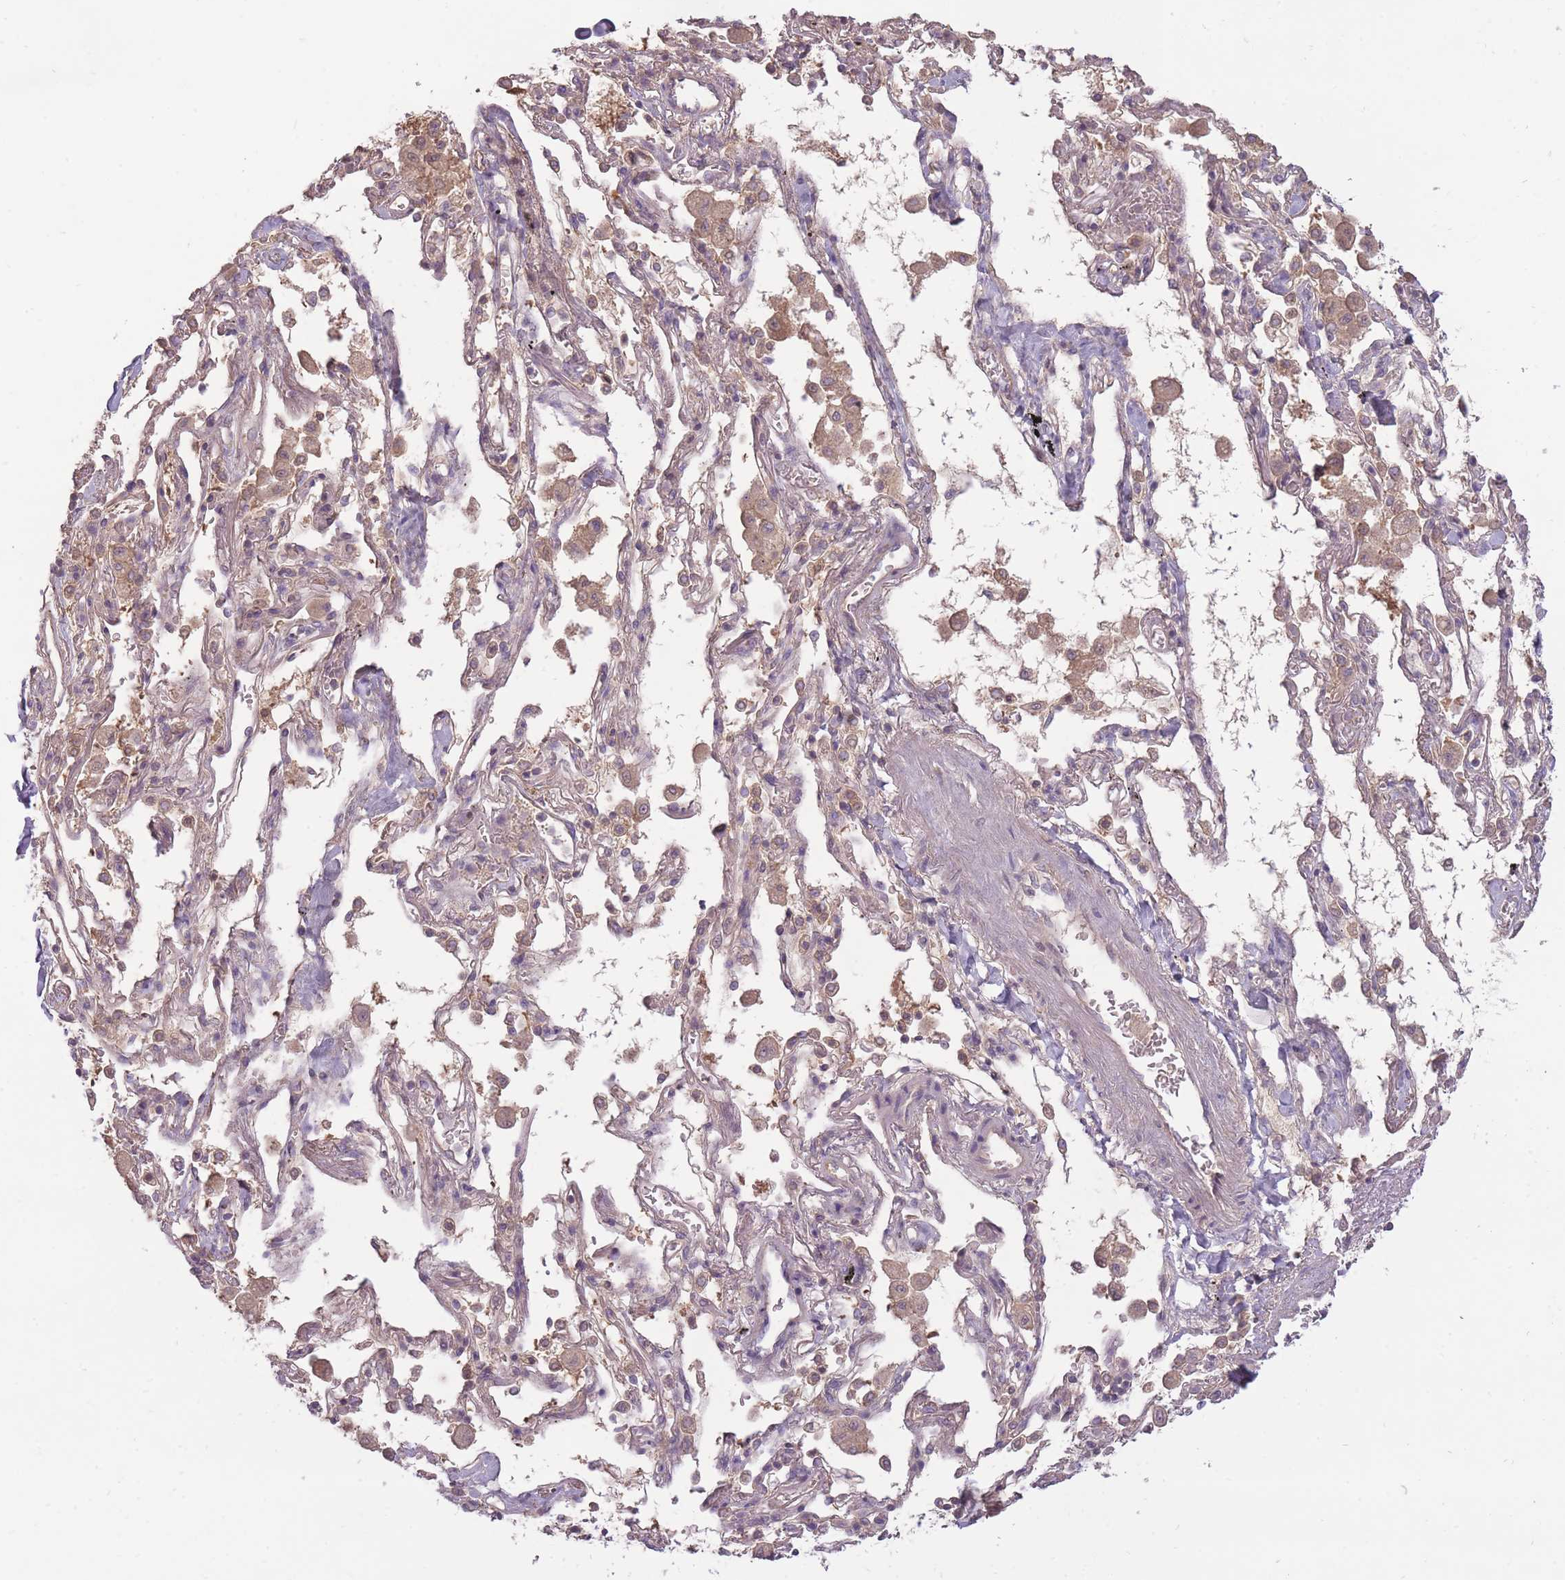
{"staining": {"intensity": "moderate", "quantity": "25%-75%", "location": "cytoplasmic/membranous"}, "tissue": "adipose tissue", "cell_type": "Adipocytes", "image_type": "normal", "snomed": [{"axis": "morphology", "description": "Normal tissue, NOS"}, {"axis": "topography", "description": "Cartilage tissue"}], "caption": "Immunohistochemical staining of normal adipose tissue demonstrates moderate cytoplasmic/membranous protein positivity in about 25%-75% of adipocytes. (Stains: DAB in brown, nuclei in blue, Microscopy: brightfield microscopy at high magnification).", "gene": "LRATD2", "patient": {"sex": "male", "age": 73}}